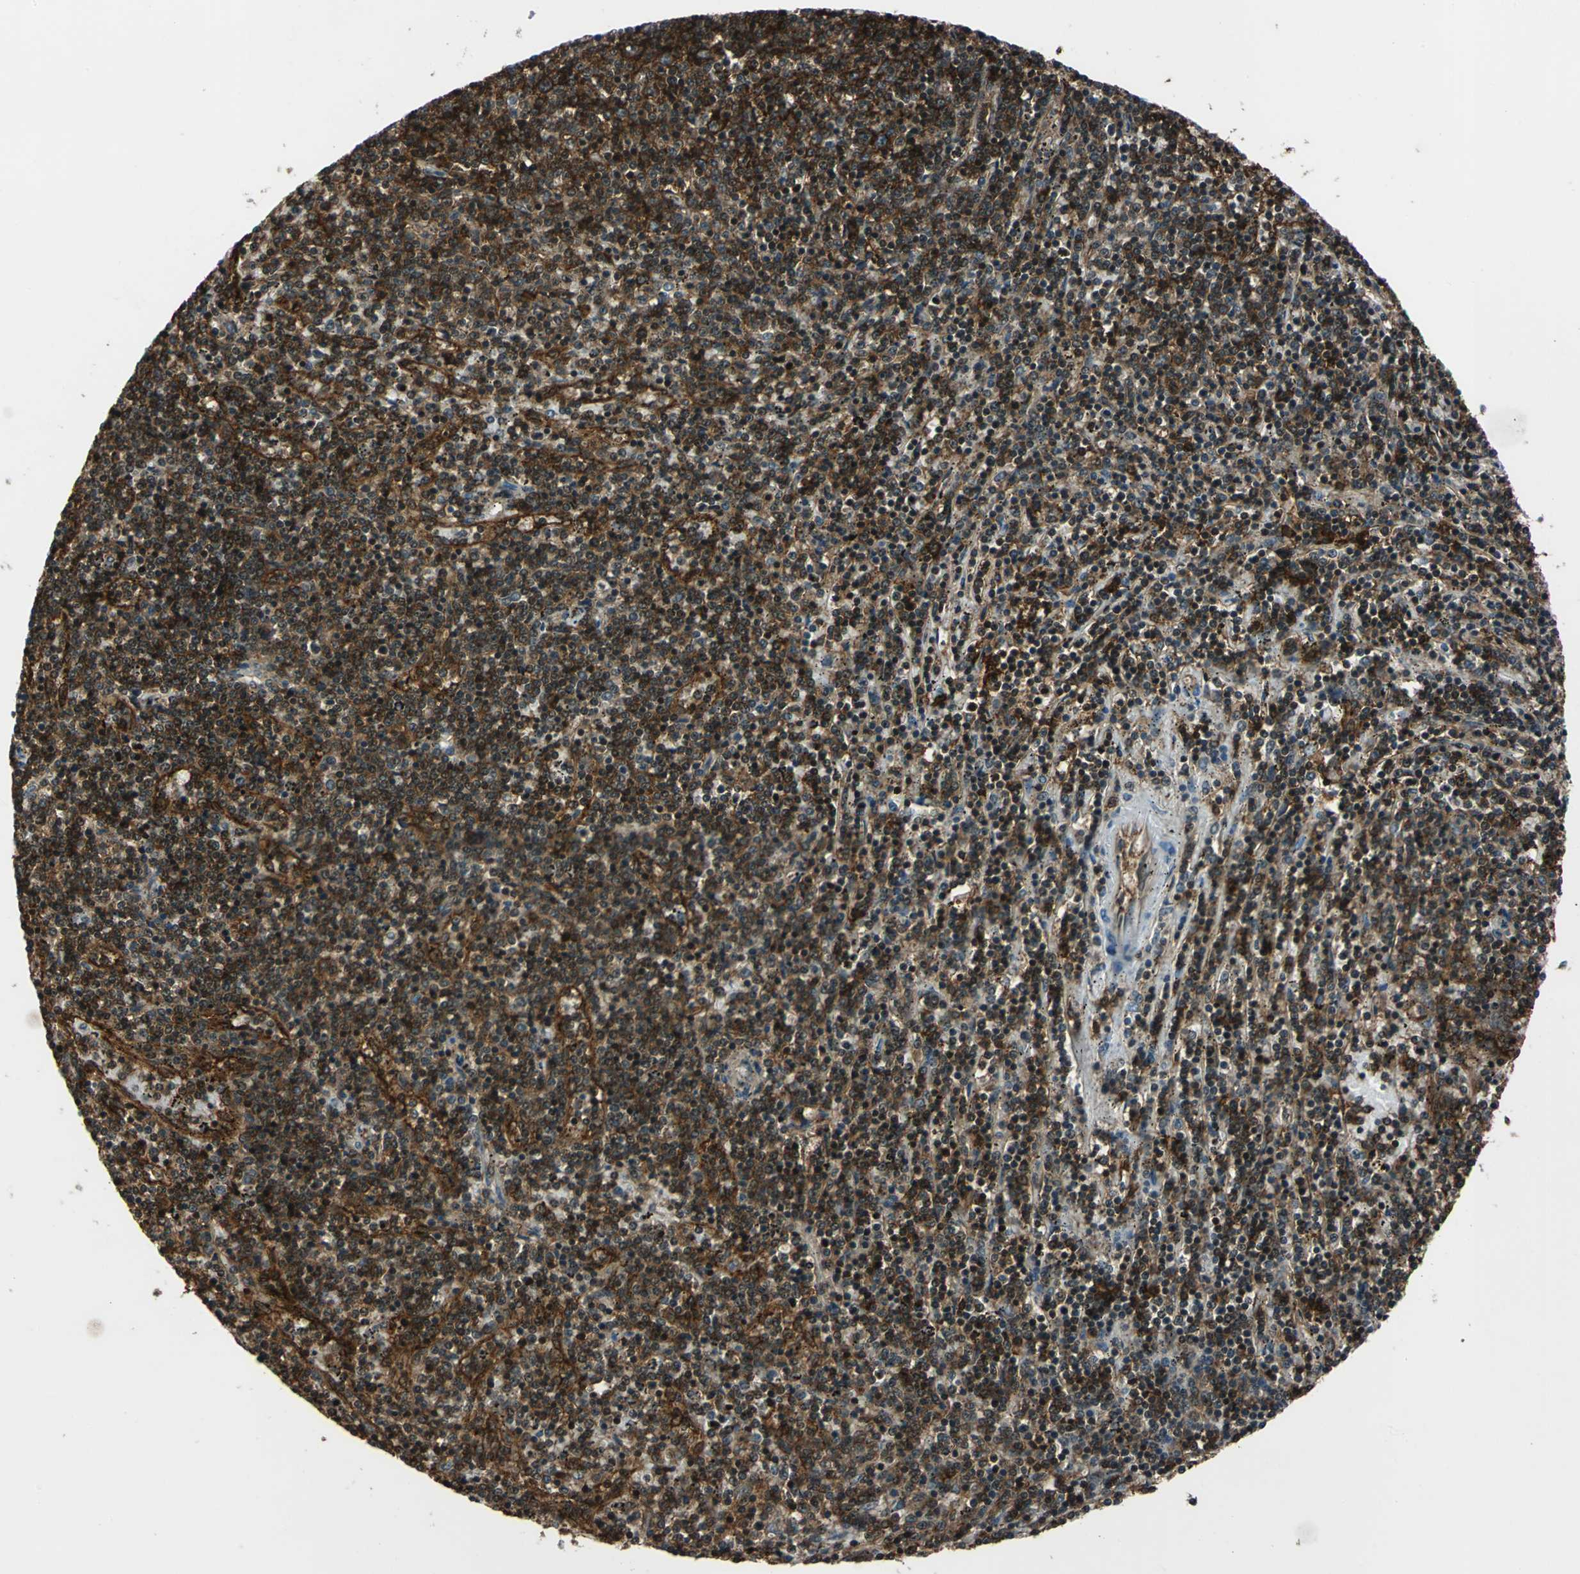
{"staining": {"intensity": "strong", "quantity": ">75%", "location": "cytoplasmic/membranous,nuclear"}, "tissue": "lymphoma", "cell_type": "Tumor cells", "image_type": "cancer", "snomed": [{"axis": "morphology", "description": "Malignant lymphoma, non-Hodgkin's type, Low grade"}, {"axis": "topography", "description": "Spleen"}], "caption": "The immunohistochemical stain labels strong cytoplasmic/membranous and nuclear expression in tumor cells of malignant lymphoma, non-Hodgkin's type (low-grade) tissue.", "gene": "NR2C2", "patient": {"sex": "female", "age": 50}}